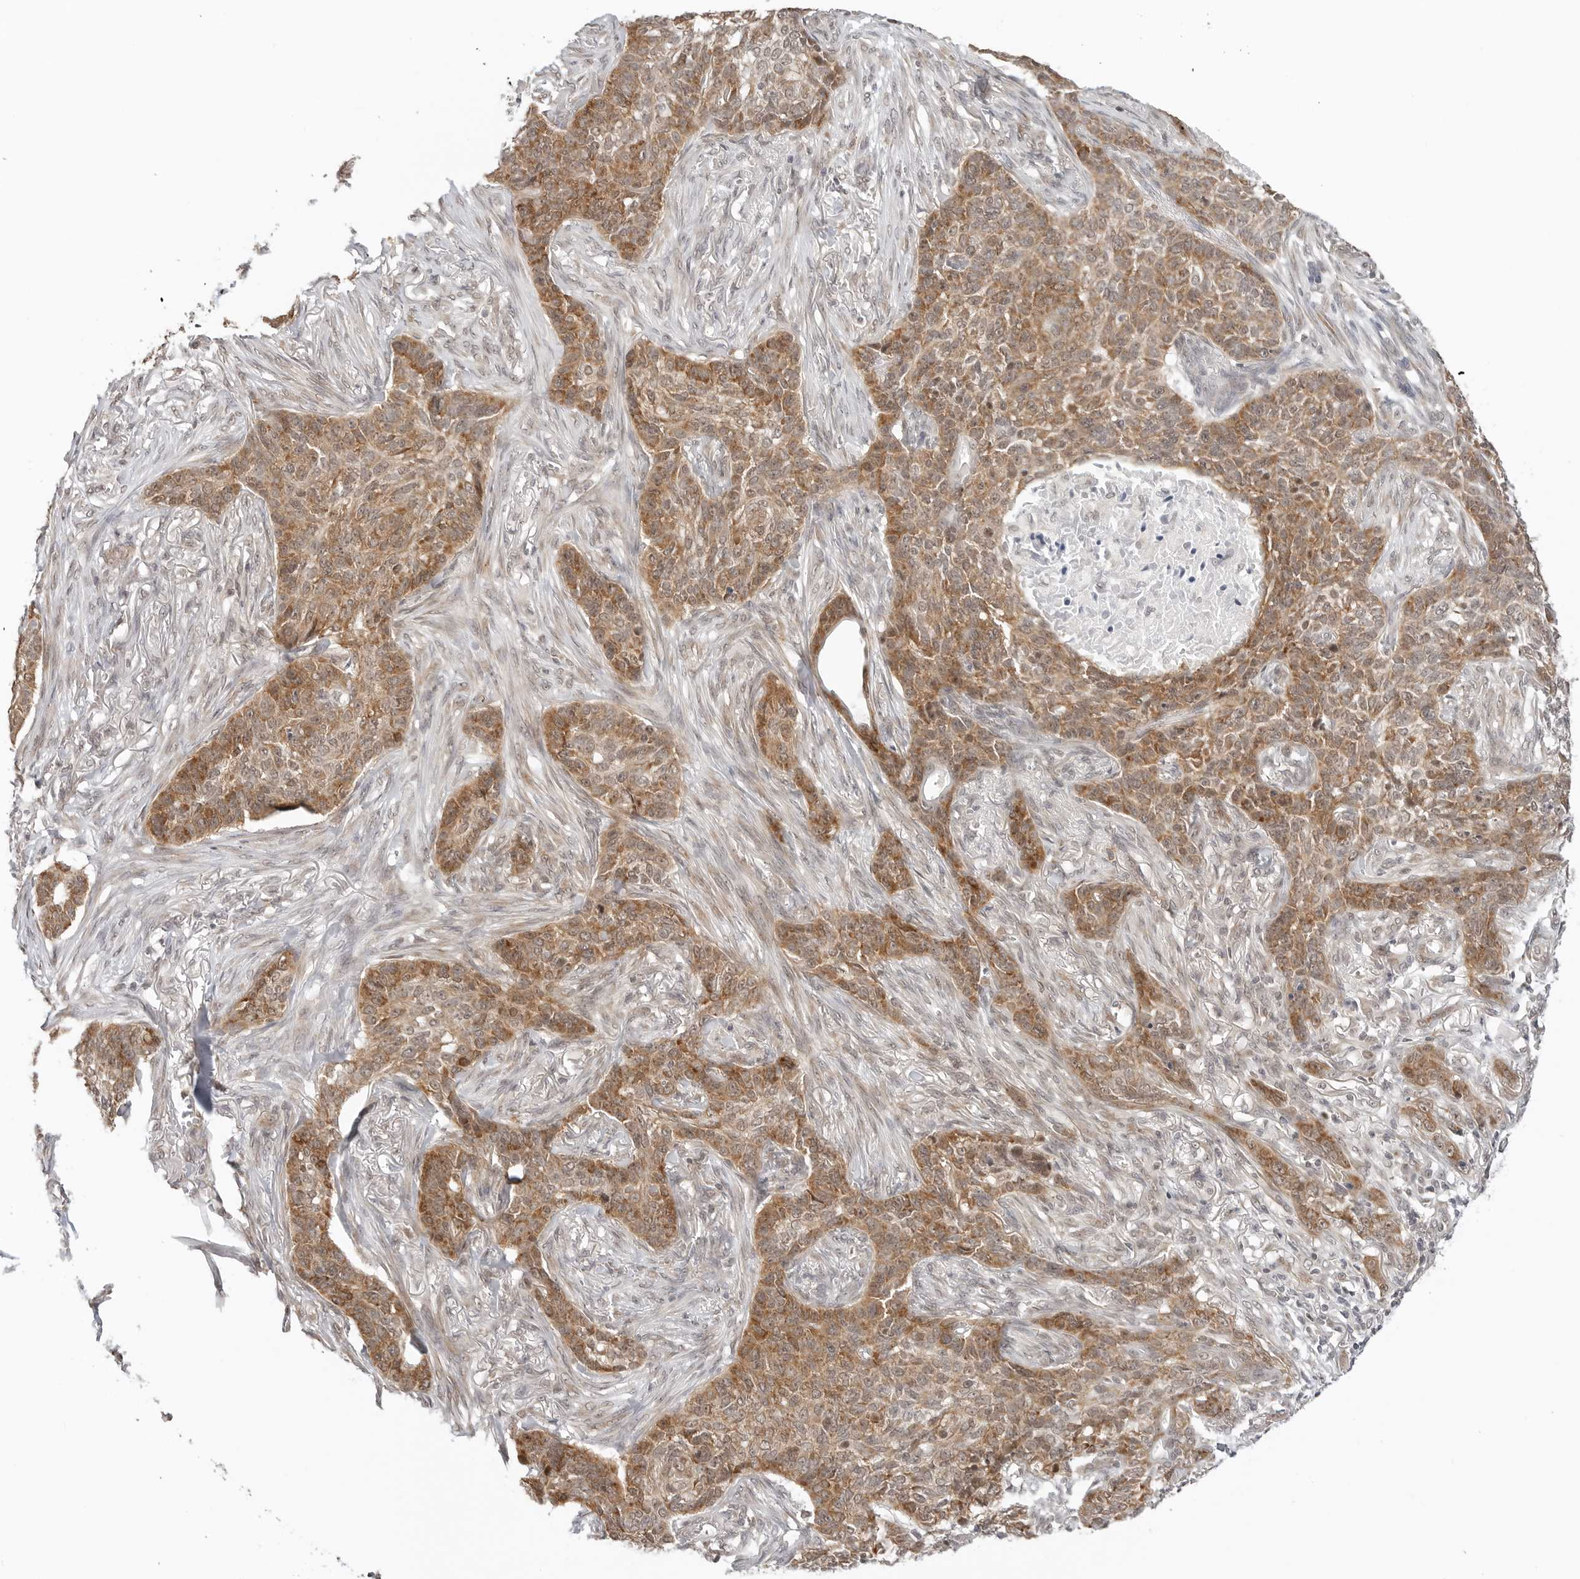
{"staining": {"intensity": "moderate", "quantity": ">75%", "location": "cytoplasmic/membranous"}, "tissue": "skin cancer", "cell_type": "Tumor cells", "image_type": "cancer", "snomed": [{"axis": "morphology", "description": "Basal cell carcinoma"}, {"axis": "topography", "description": "Skin"}], "caption": "The histopathology image displays staining of skin cancer, revealing moderate cytoplasmic/membranous protein expression (brown color) within tumor cells.", "gene": "METAP1", "patient": {"sex": "male", "age": 85}}